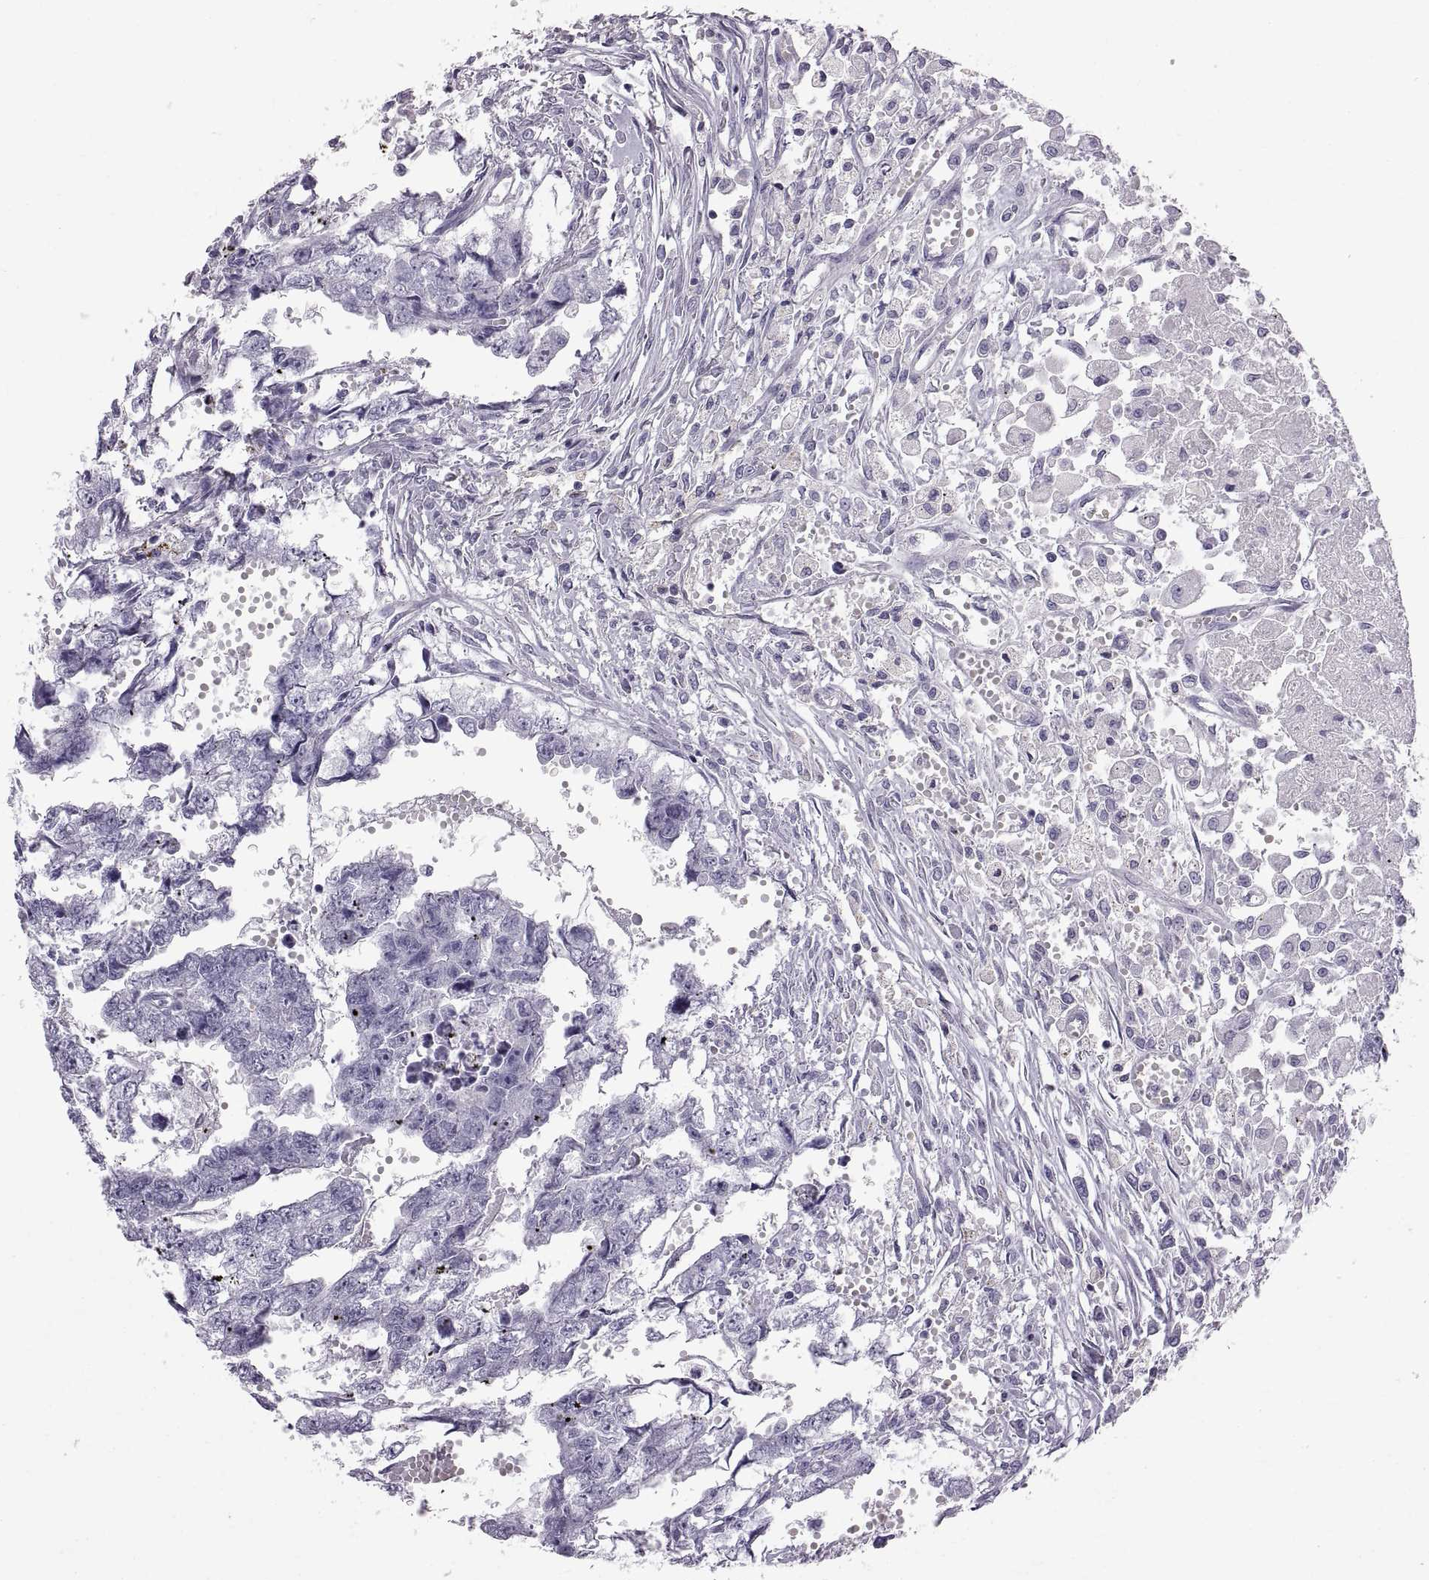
{"staining": {"intensity": "negative", "quantity": "none", "location": "none"}, "tissue": "testis cancer", "cell_type": "Tumor cells", "image_type": "cancer", "snomed": [{"axis": "morphology", "description": "Carcinoma, Embryonal, NOS"}, {"axis": "morphology", "description": "Teratoma, malignant, NOS"}, {"axis": "topography", "description": "Testis"}], "caption": "Testis teratoma (malignant) was stained to show a protein in brown. There is no significant staining in tumor cells.", "gene": "WFDC8", "patient": {"sex": "male", "age": 44}}